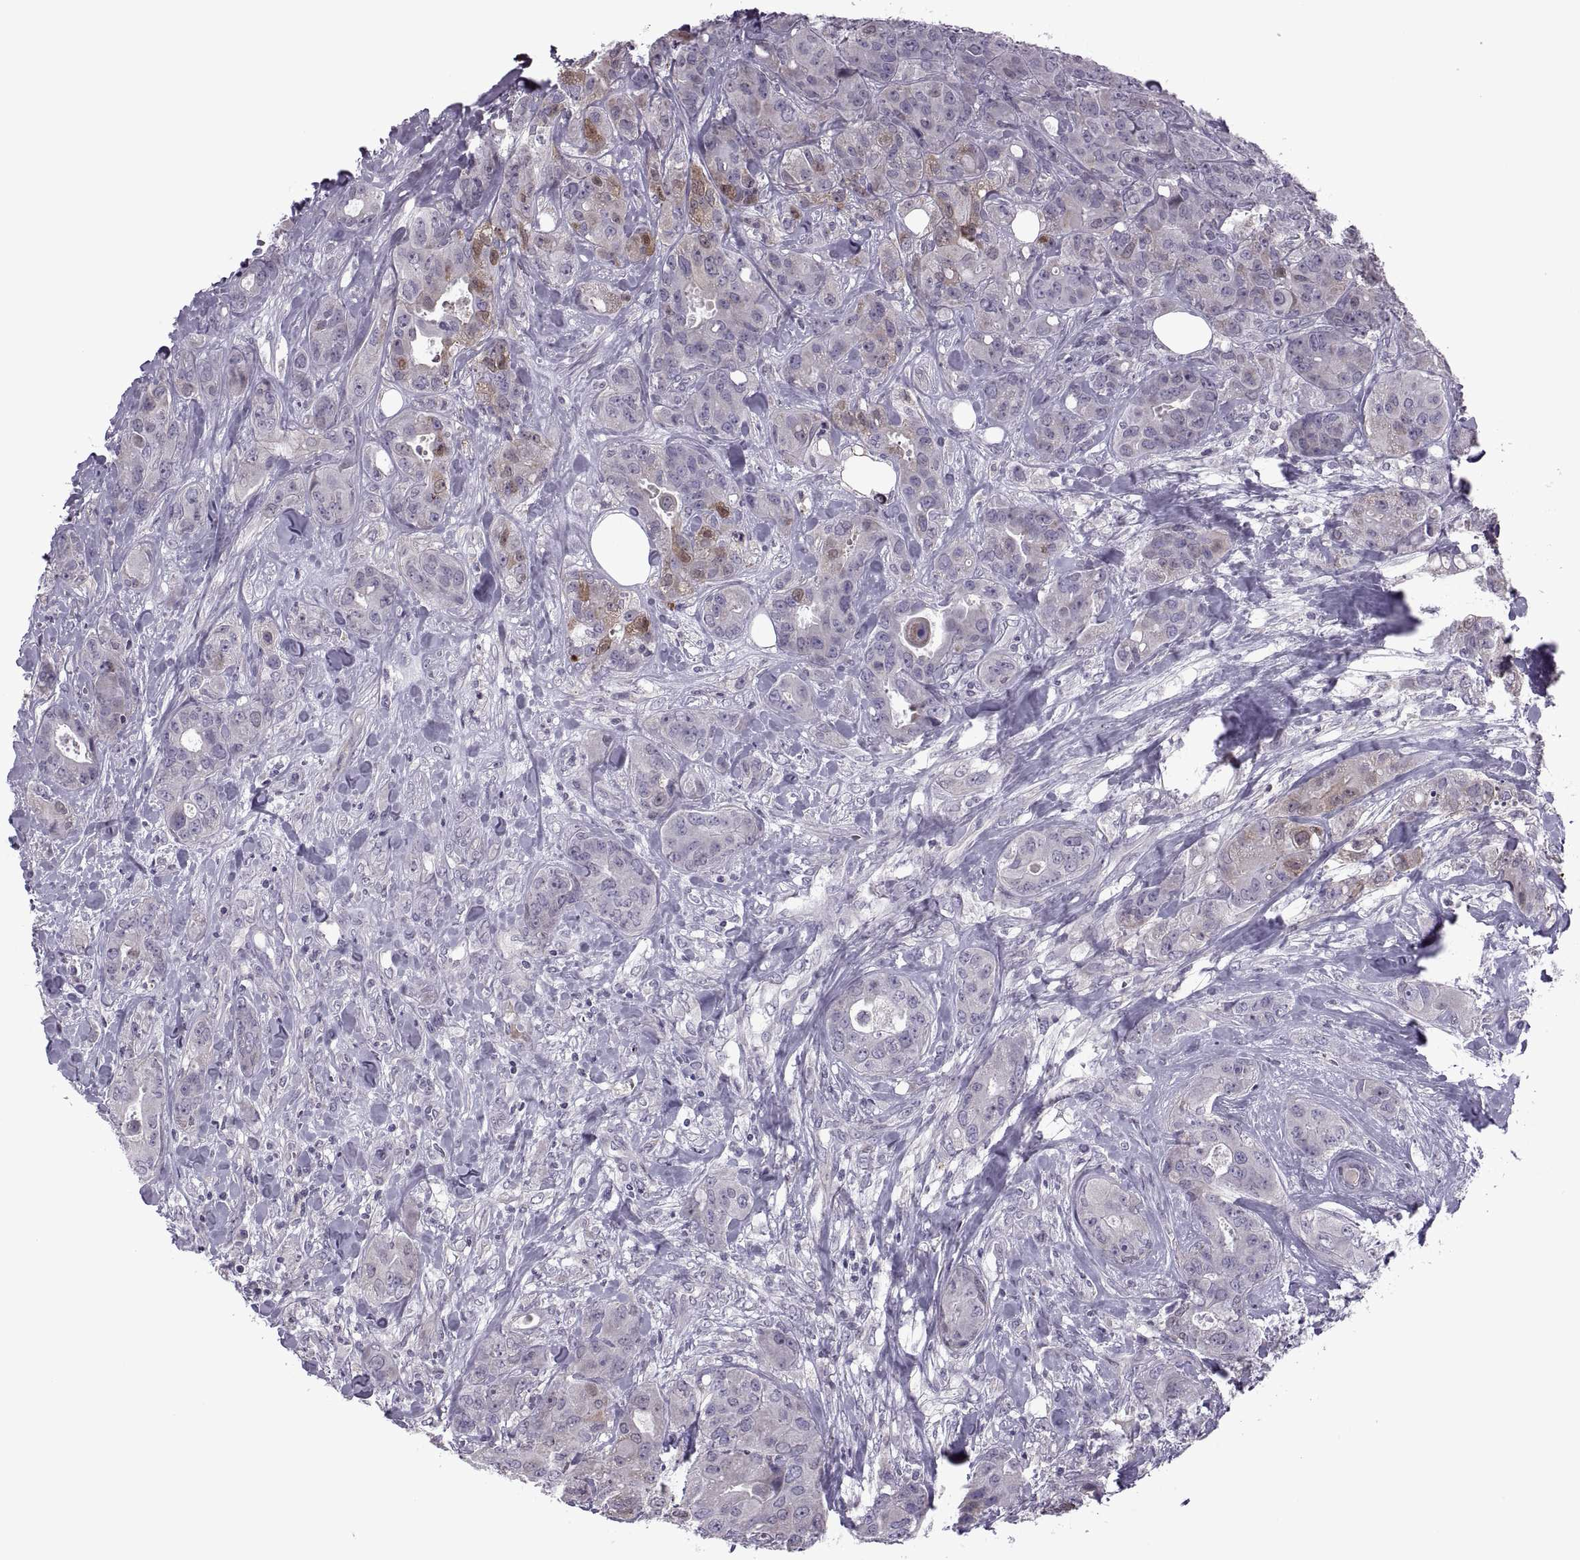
{"staining": {"intensity": "negative", "quantity": "none", "location": "none"}, "tissue": "breast cancer", "cell_type": "Tumor cells", "image_type": "cancer", "snomed": [{"axis": "morphology", "description": "Duct carcinoma"}, {"axis": "topography", "description": "Breast"}], "caption": "The histopathology image exhibits no significant positivity in tumor cells of breast invasive ductal carcinoma.", "gene": "ODF3", "patient": {"sex": "female", "age": 43}}